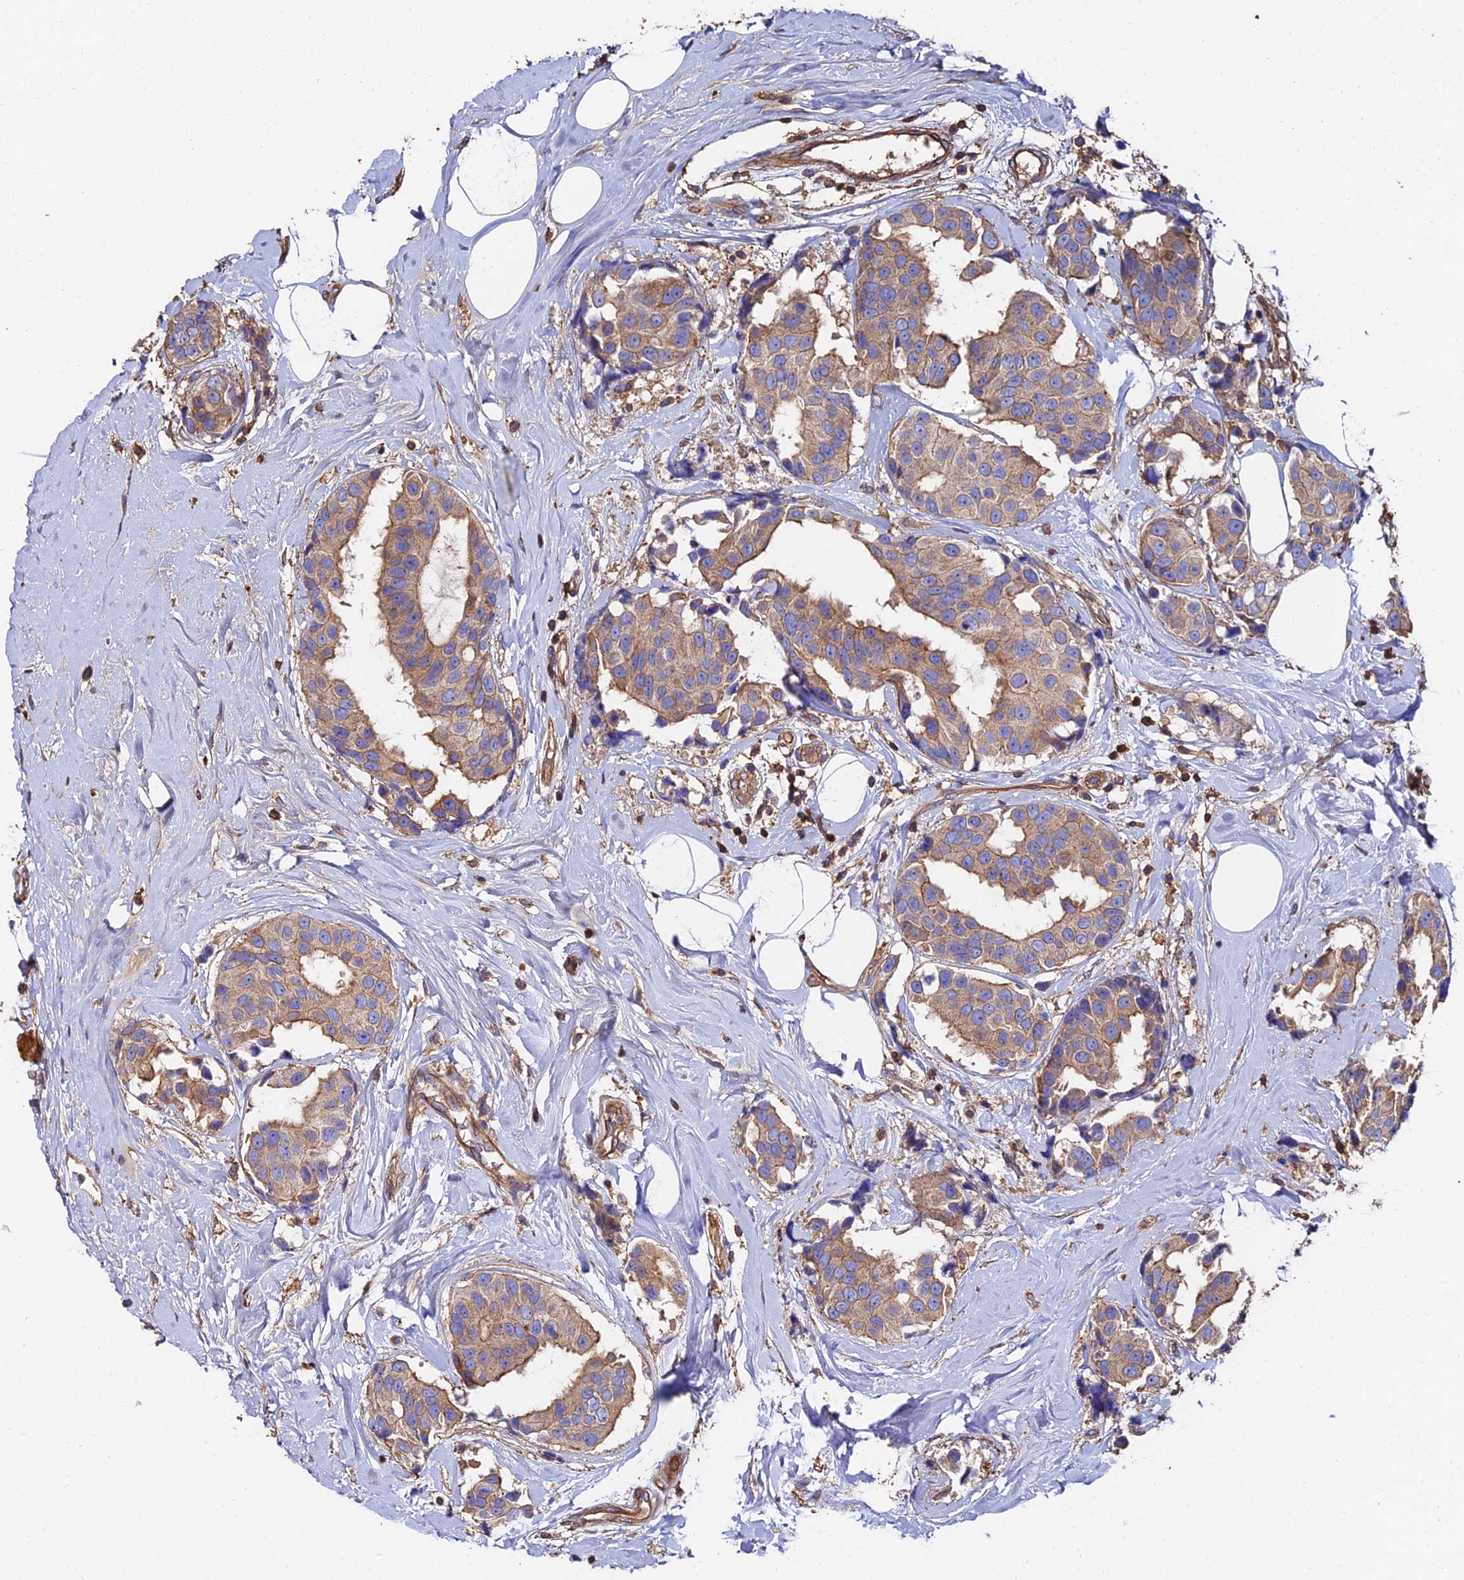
{"staining": {"intensity": "weak", "quantity": ">75%", "location": "cytoplasmic/membranous"}, "tissue": "breast cancer", "cell_type": "Tumor cells", "image_type": "cancer", "snomed": [{"axis": "morphology", "description": "Normal tissue, NOS"}, {"axis": "morphology", "description": "Duct carcinoma"}, {"axis": "topography", "description": "Breast"}], "caption": "DAB (3,3'-diaminobenzidine) immunohistochemical staining of human breast cancer (invasive ductal carcinoma) reveals weak cytoplasmic/membranous protein positivity in approximately >75% of tumor cells.", "gene": "EXT1", "patient": {"sex": "female", "age": 39}}